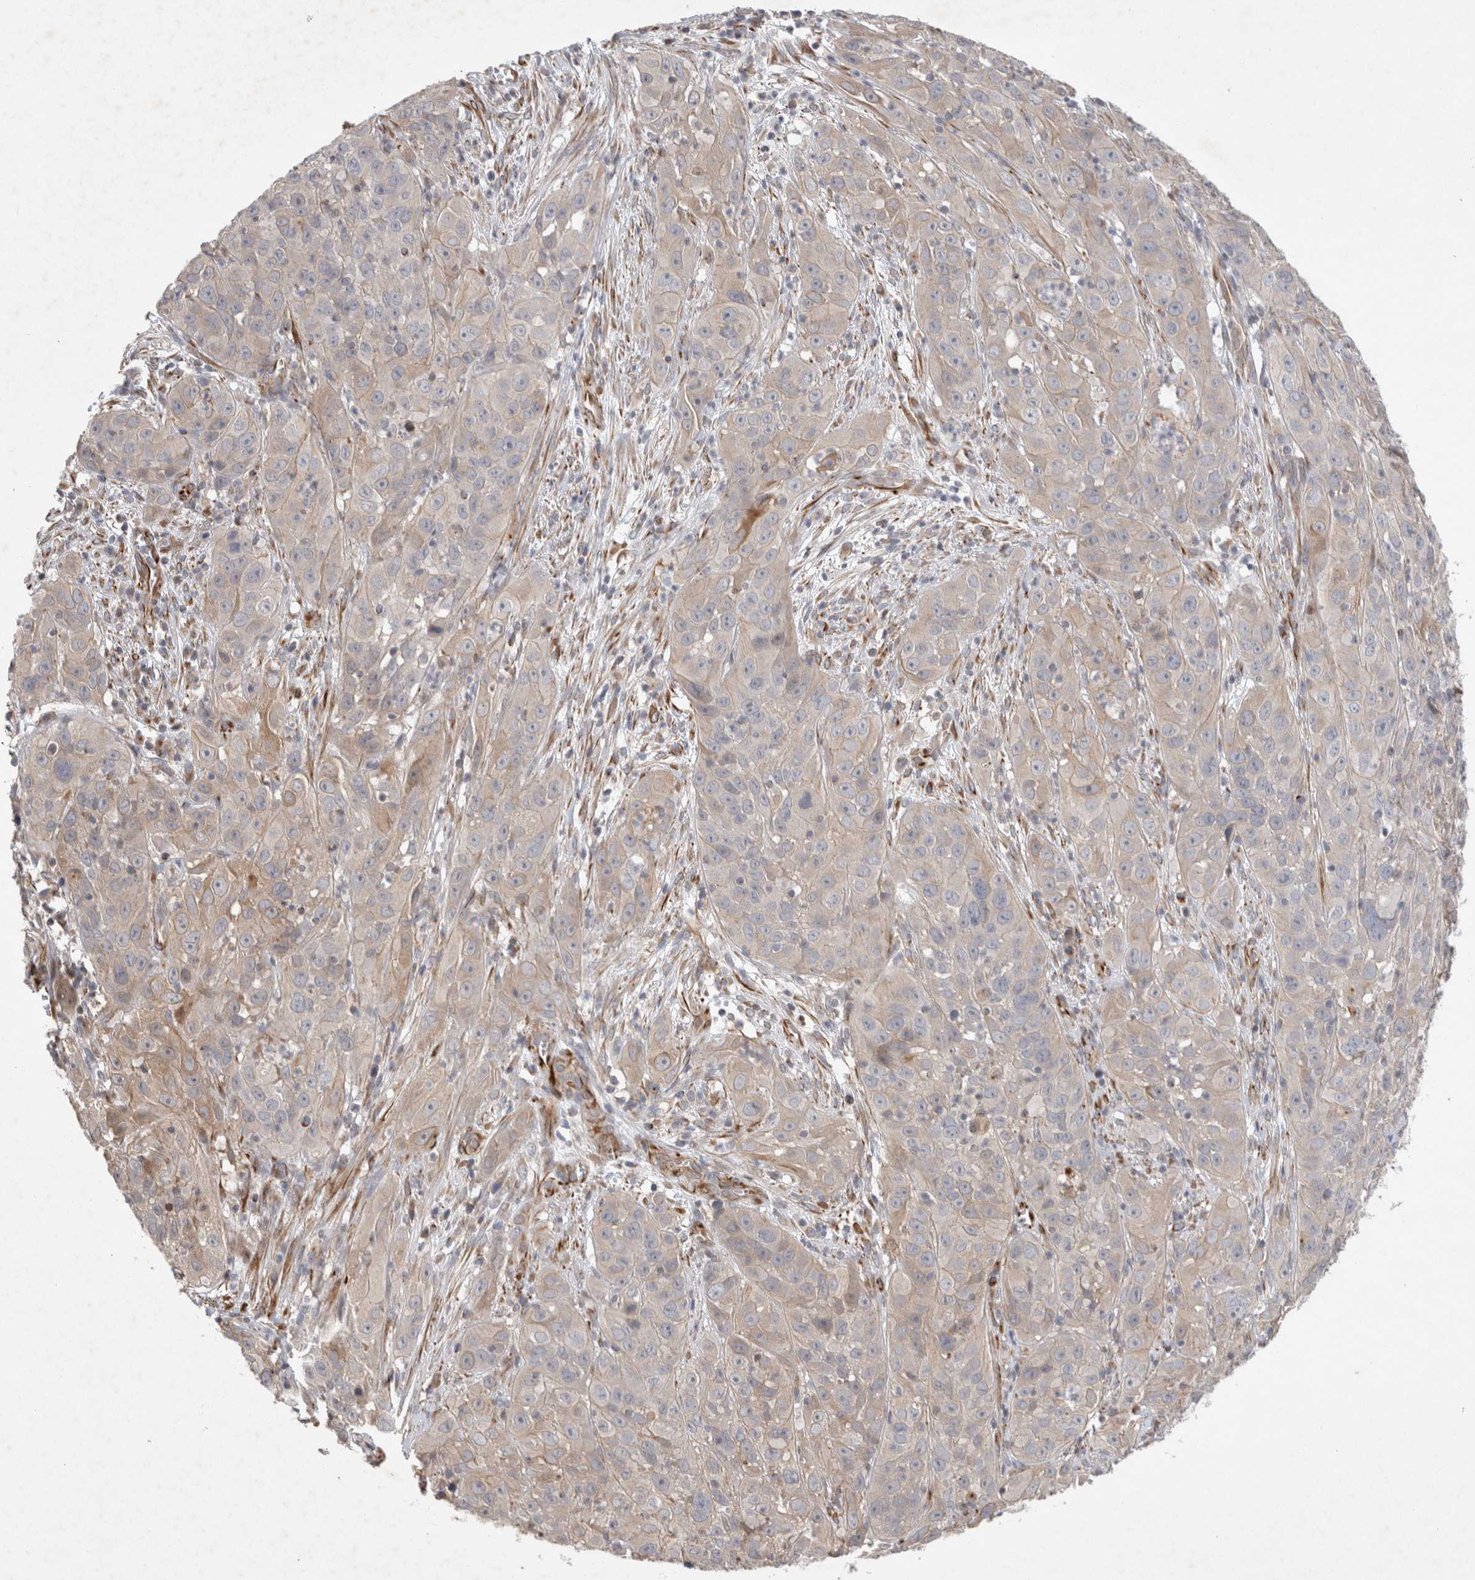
{"staining": {"intensity": "weak", "quantity": "<25%", "location": "cytoplasmic/membranous"}, "tissue": "cervical cancer", "cell_type": "Tumor cells", "image_type": "cancer", "snomed": [{"axis": "morphology", "description": "Squamous cell carcinoma, NOS"}, {"axis": "topography", "description": "Cervix"}], "caption": "Histopathology image shows no protein expression in tumor cells of cervical cancer tissue. Brightfield microscopy of IHC stained with DAB (3,3'-diaminobenzidine) (brown) and hematoxylin (blue), captured at high magnification.", "gene": "NMU", "patient": {"sex": "female", "age": 32}}